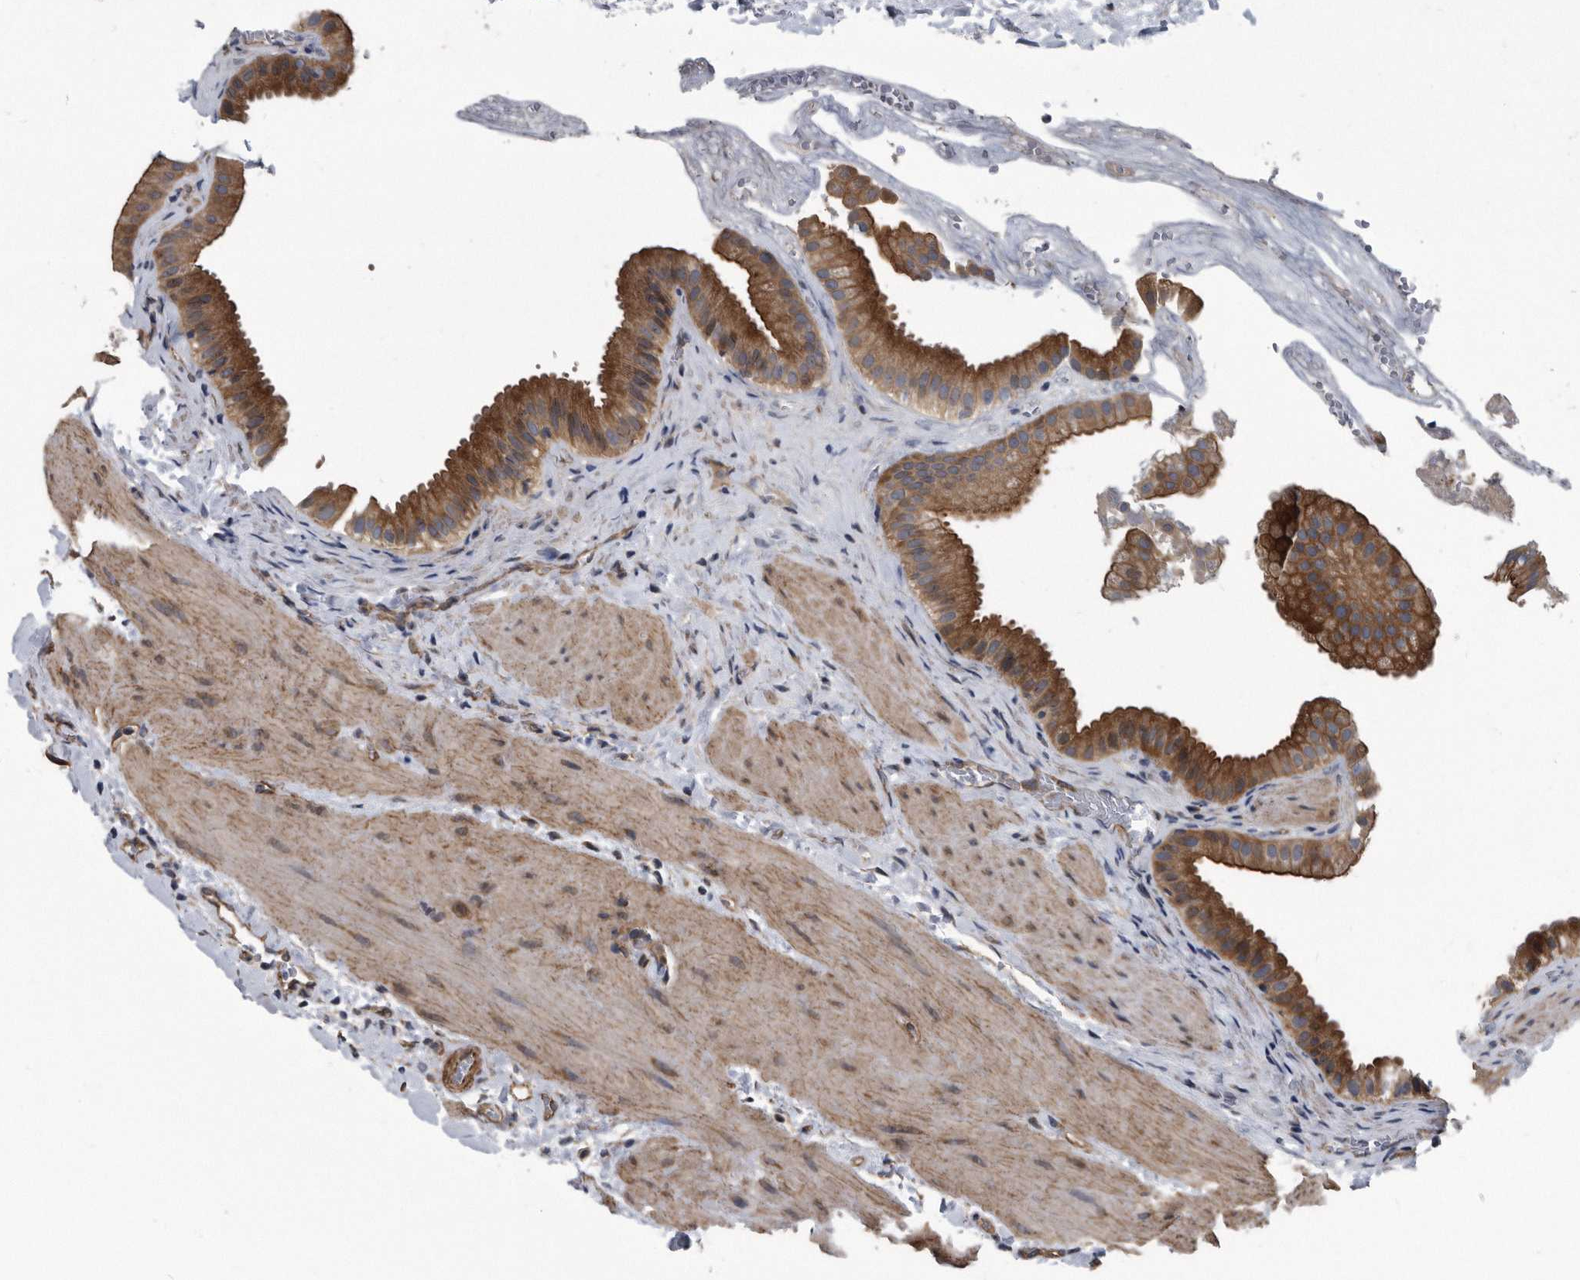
{"staining": {"intensity": "strong", "quantity": ">75%", "location": "cytoplasmic/membranous"}, "tissue": "gallbladder", "cell_type": "Glandular cells", "image_type": "normal", "snomed": [{"axis": "morphology", "description": "Normal tissue, NOS"}, {"axis": "topography", "description": "Gallbladder"}], "caption": "DAB immunohistochemical staining of benign gallbladder displays strong cytoplasmic/membranous protein positivity in approximately >75% of glandular cells.", "gene": "ARMCX1", "patient": {"sex": "male", "age": 55}}